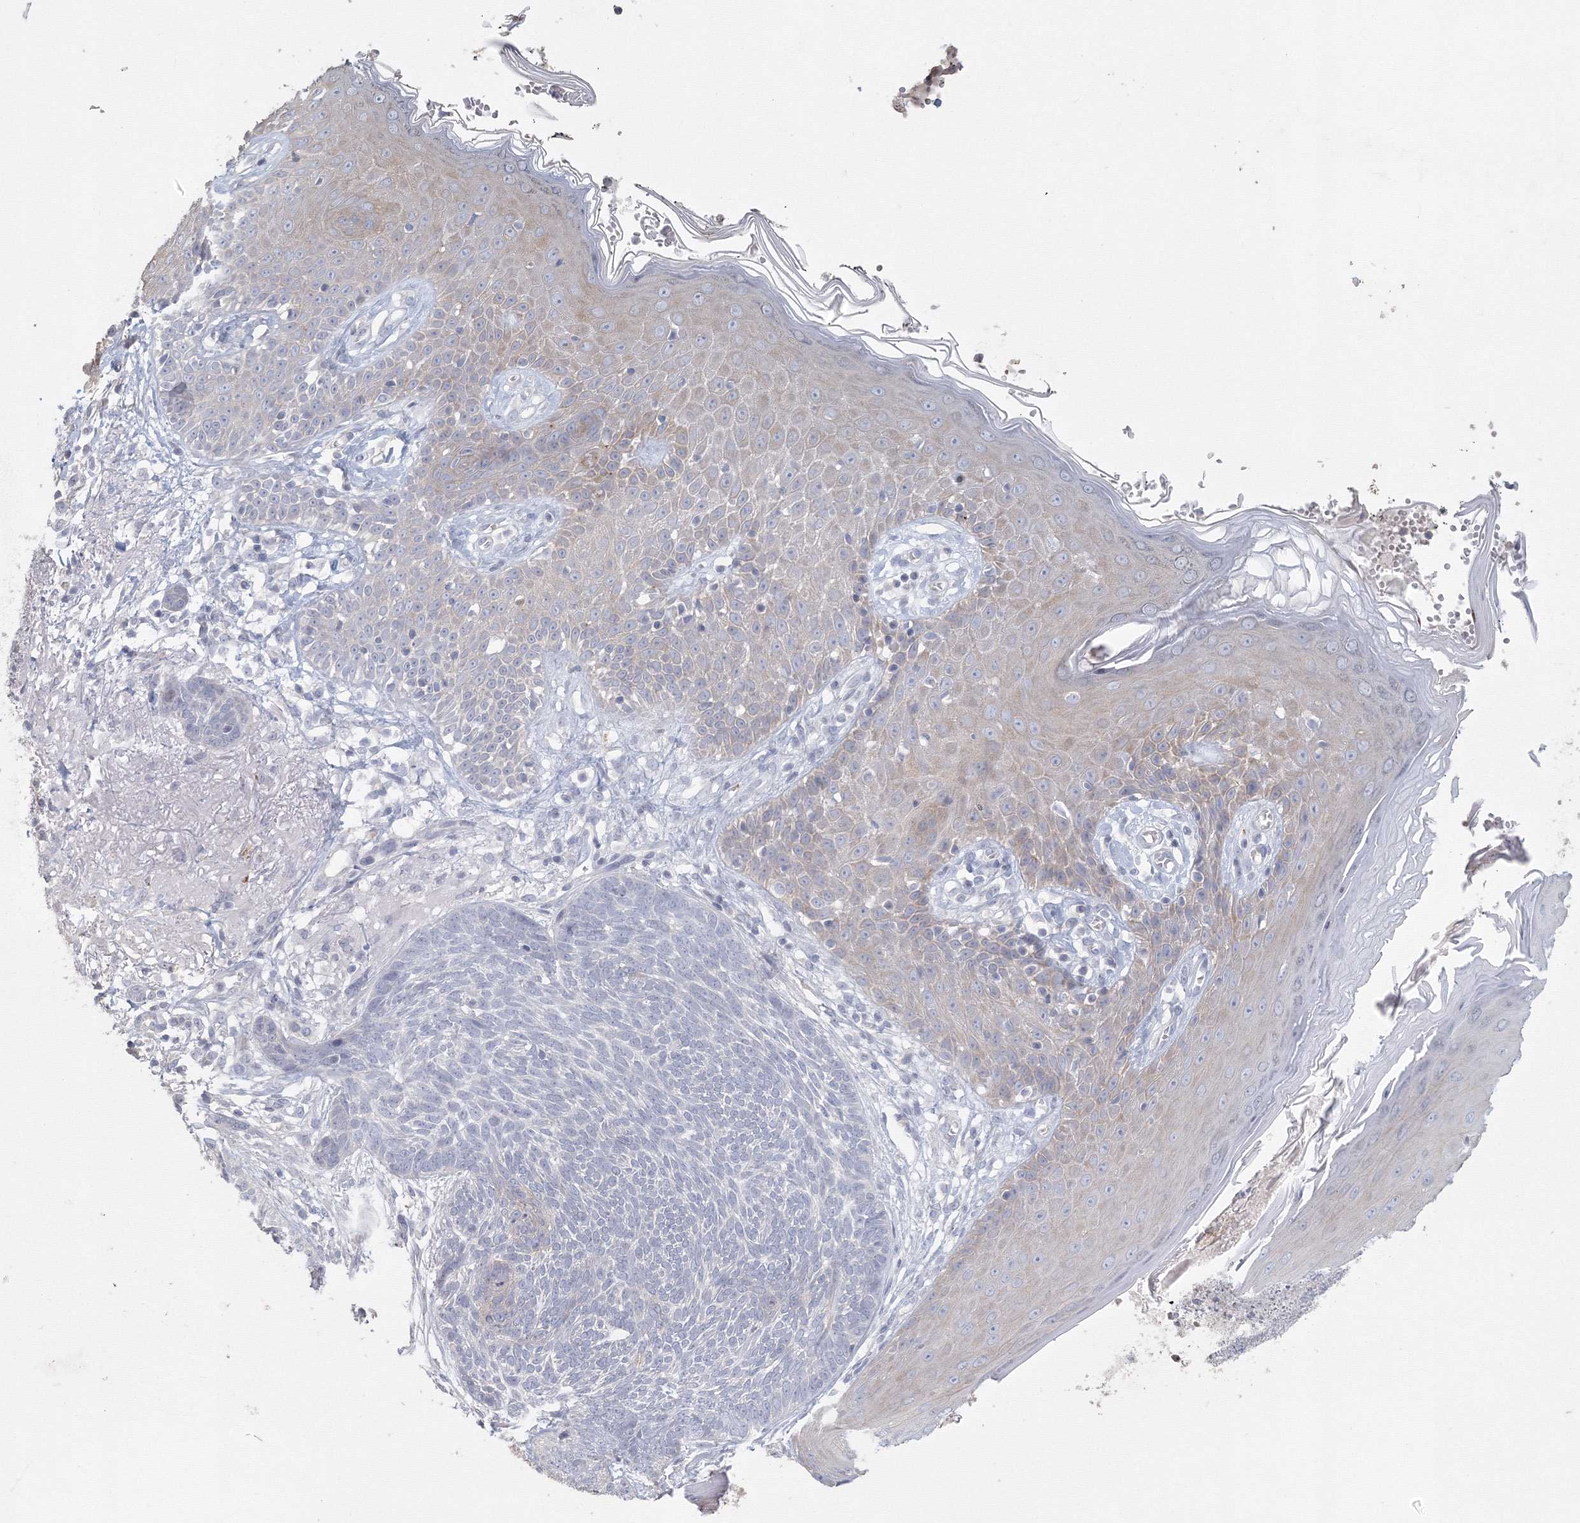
{"staining": {"intensity": "negative", "quantity": "none", "location": "none"}, "tissue": "skin cancer", "cell_type": "Tumor cells", "image_type": "cancer", "snomed": [{"axis": "morphology", "description": "Normal tissue, NOS"}, {"axis": "morphology", "description": "Basal cell carcinoma"}, {"axis": "topography", "description": "Skin"}], "caption": "Histopathology image shows no significant protein staining in tumor cells of skin cancer. (DAB immunohistochemistry visualized using brightfield microscopy, high magnification).", "gene": "TACC2", "patient": {"sex": "male", "age": 64}}